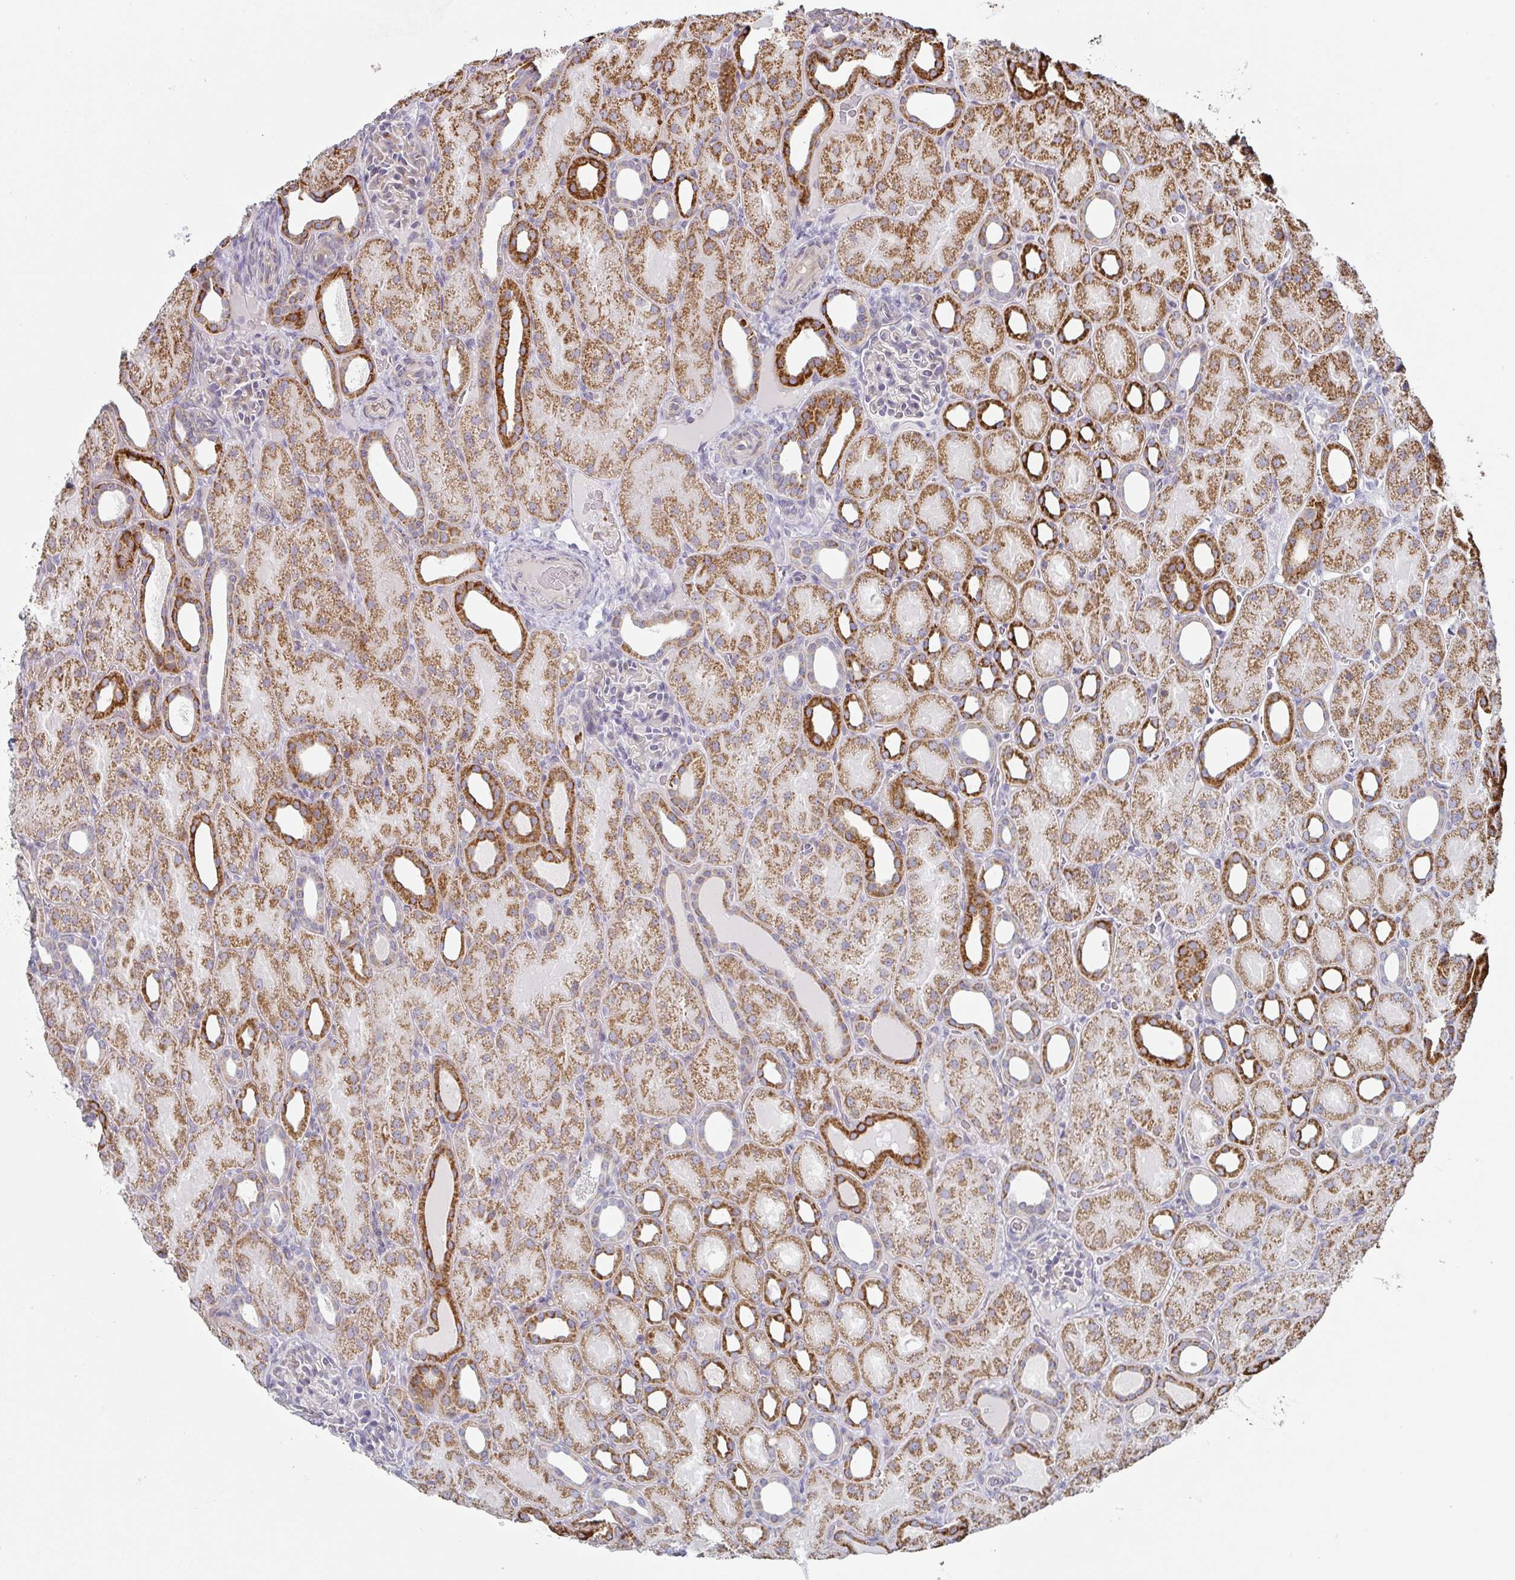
{"staining": {"intensity": "negative", "quantity": "none", "location": "none"}, "tissue": "kidney", "cell_type": "Cells in glomeruli", "image_type": "normal", "snomed": [{"axis": "morphology", "description": "Normal tissue, NOS"}, {"axis": "topography", "description": "Kidney"}], "caption": "Micrograph shows no protein staining in cells in glomeruli of unremarkable kidney. (DAB immunohistochemistry visualized using brightfield microscopy, high magnification).", "gene": "ZNF526", "patient": {"sex": "male", "age": 2}}